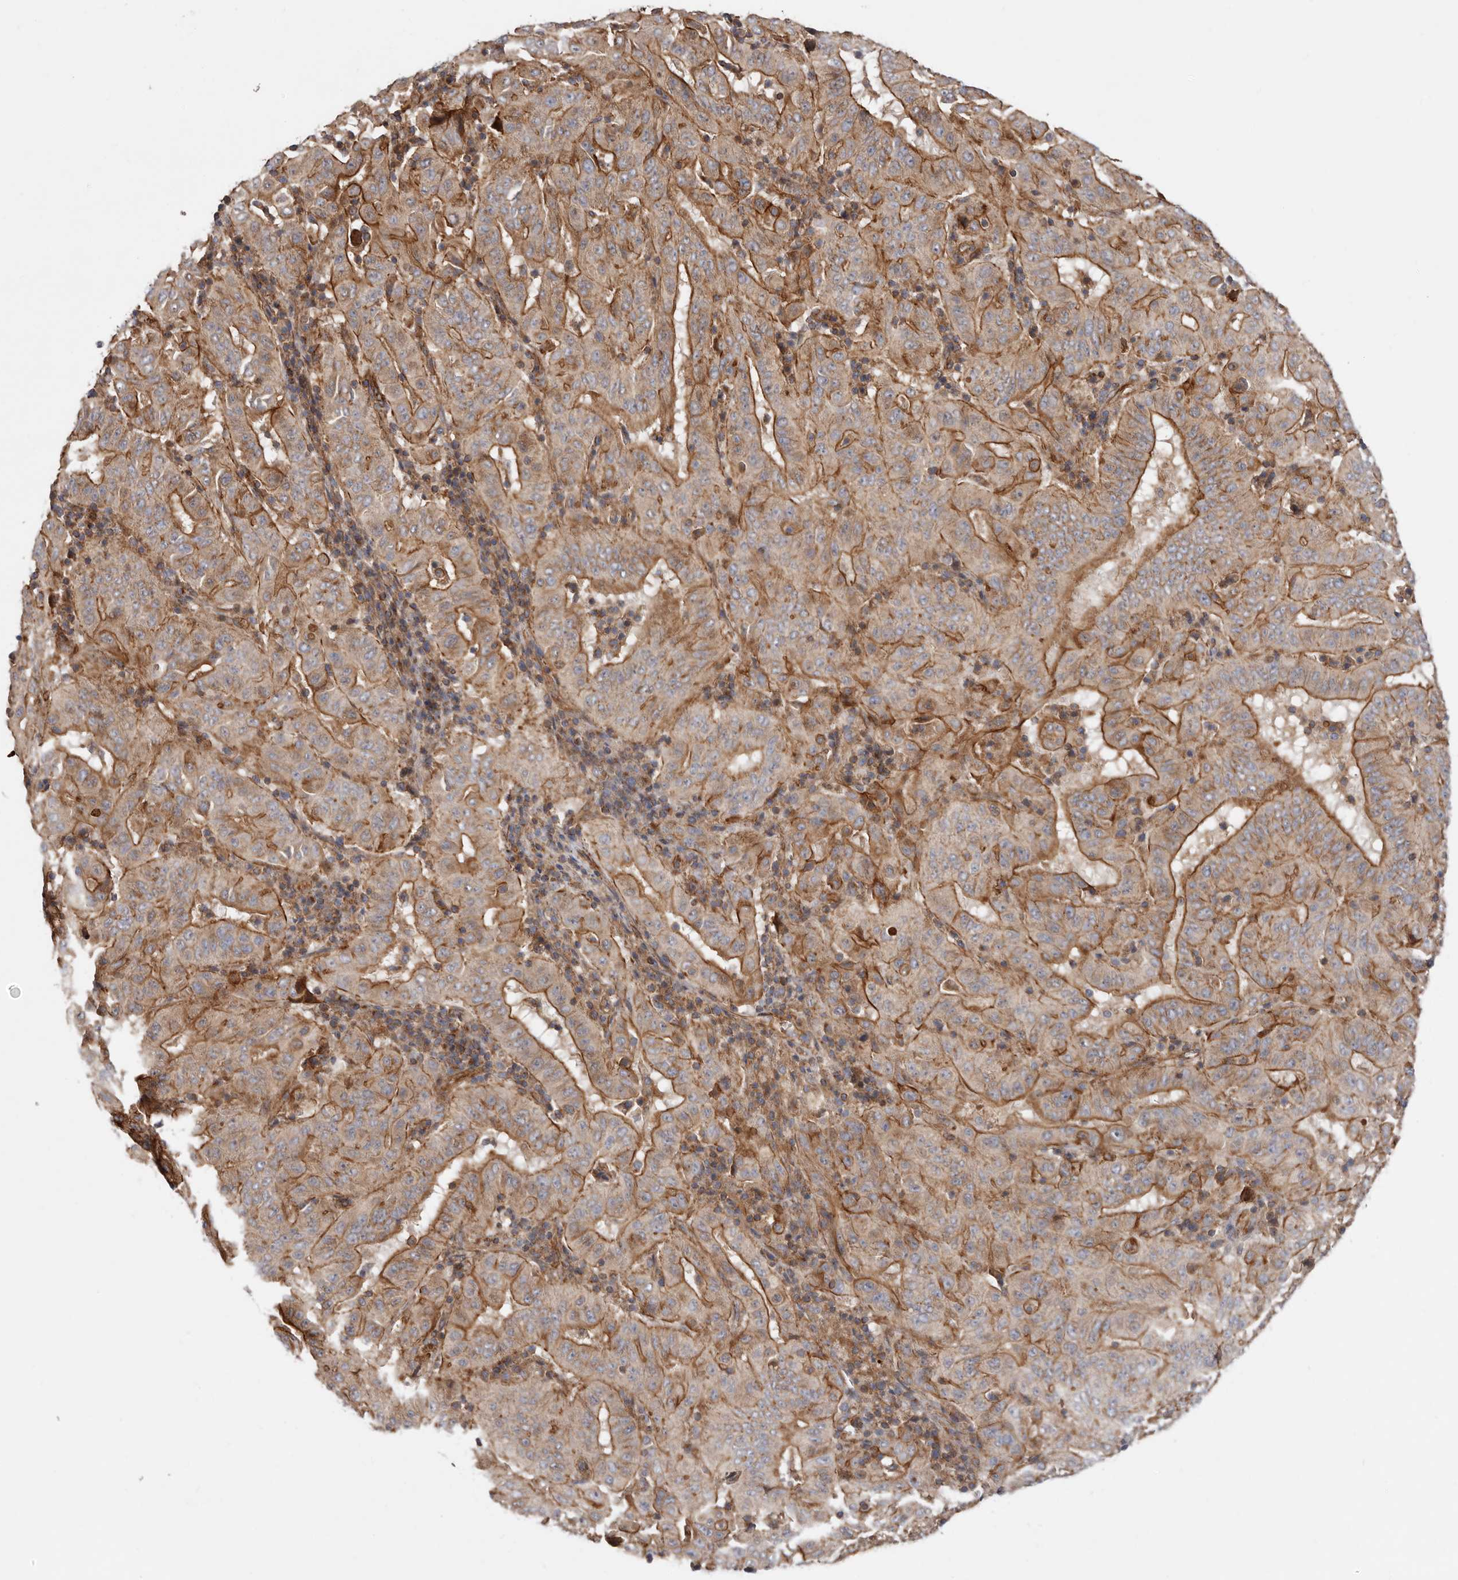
{"staining": {"intensity": "moderate", "quantity": ">75%", "location": "cytoplasmic/membranous"}, "tissue": "pancreatic cancer", "cell_type": "Tumor cells", "image_type": "cancer", "snomed": [{"axis": "morphology", "description": "Adenocarcinoma, NOS"}, {"axis": "topography", "description": "Pancreas"}], "caption": "Protein analysis of pancreatic cancer tissue displays moderate cytoplasmic/membranous expression in about >75% of tumor cells.", "gene": "TMC7", "patient": {"sex": "male", "age": 63}}